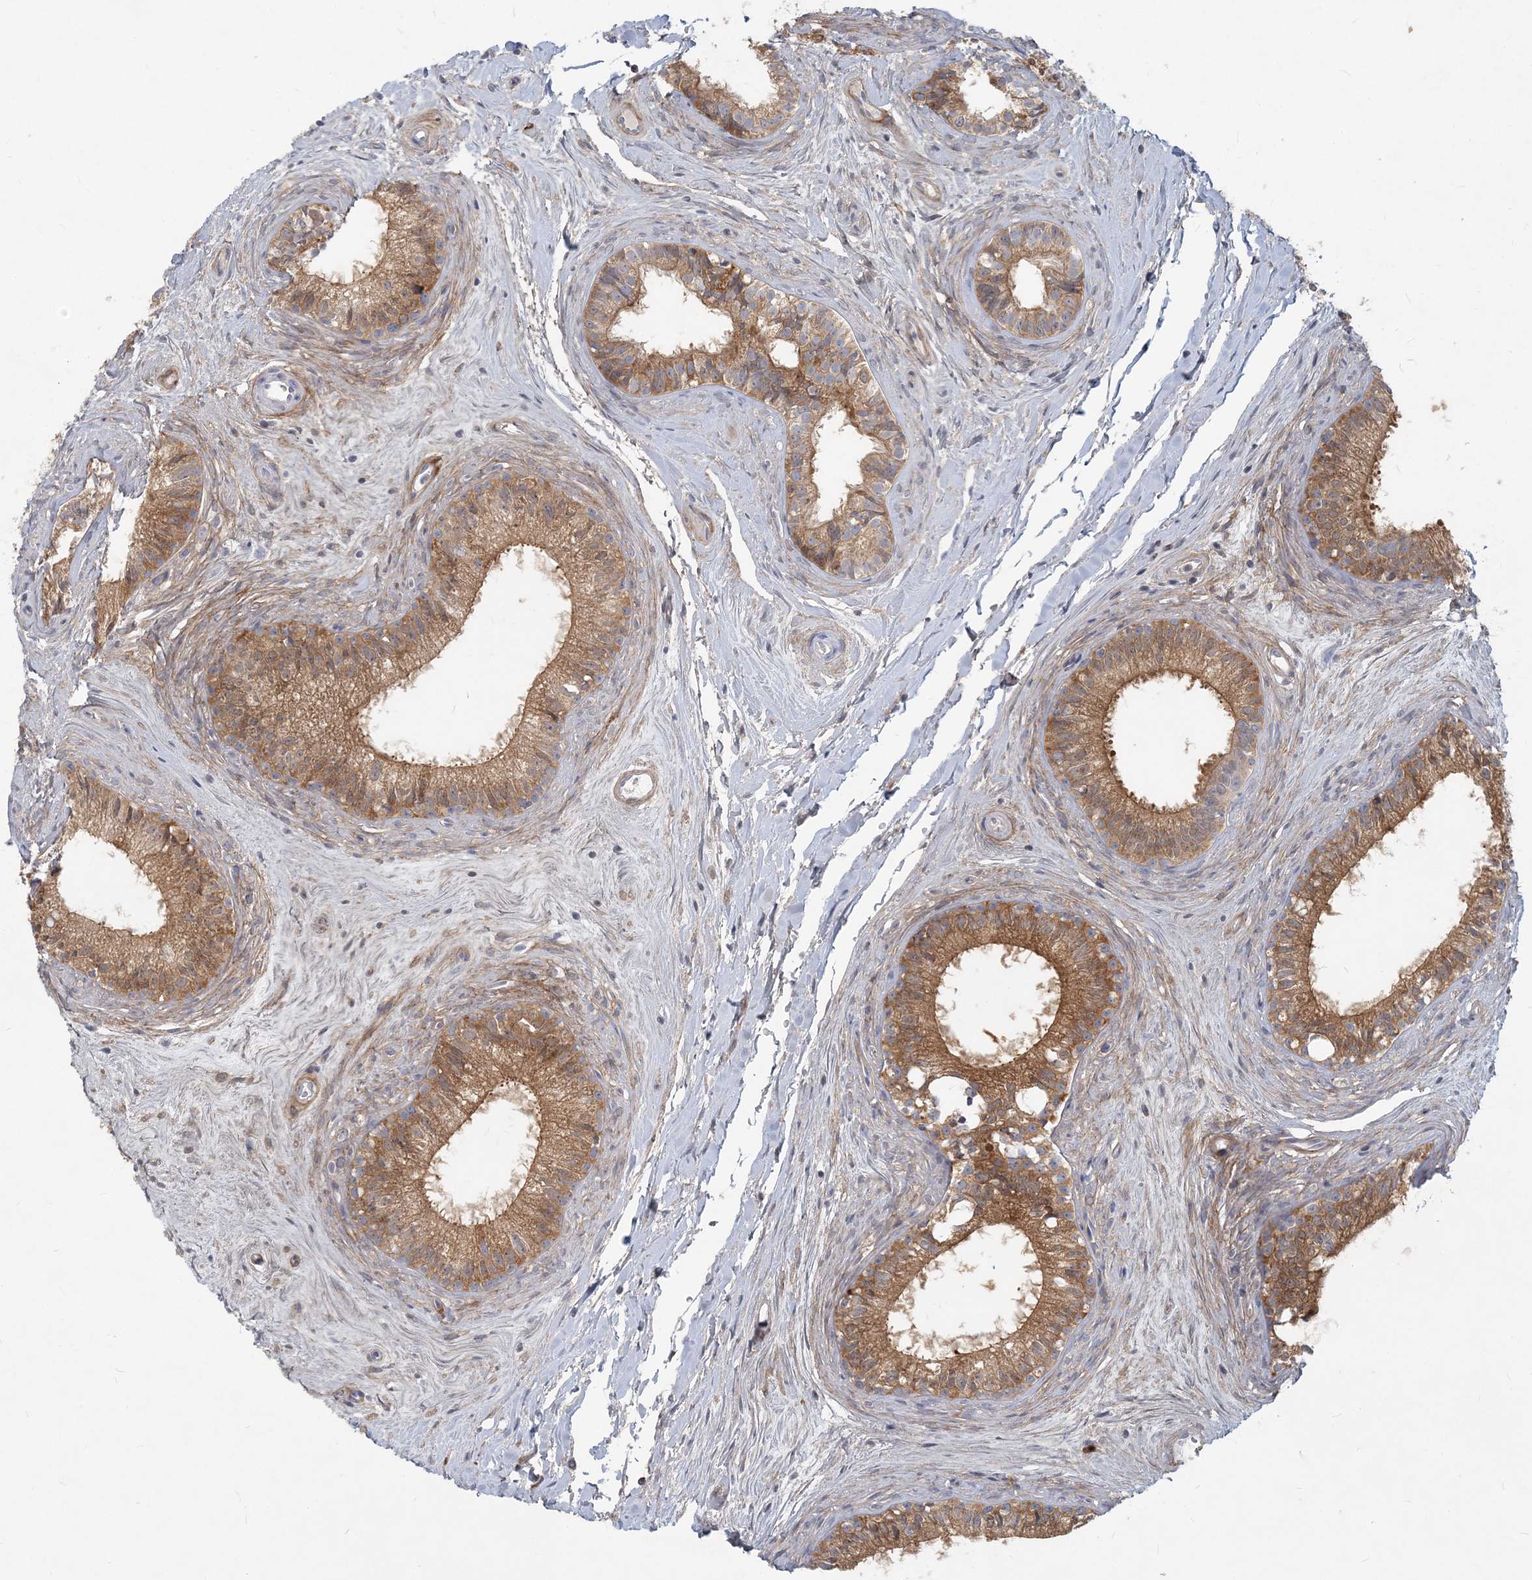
{"staining": {"intensity": "moderate", "quantity": ">75%", "location": "cytoplasmic/membranous"}, "tissue": "epididymis", "cell_type": "Glandular cells", "image_type": "normal", "snomed": [{"axis": "morphology", "description": "Normal tissue, NOS"}, {"axis": "topography", "description": "Epididymis"}], "caption": "Epididymis stained with immunohistochemistry shows moderate cytoplasmic/membranous positivity in about >75% of glandular cells. The protein of interest is stained brown, and the nuclei are stained in blue (DAB (3,3'-diaminobenzidine) IHC with brightfield microscopy, high magnification).", "gene": "GMPPA", "patient": {"sex": "male", "age": 71}}